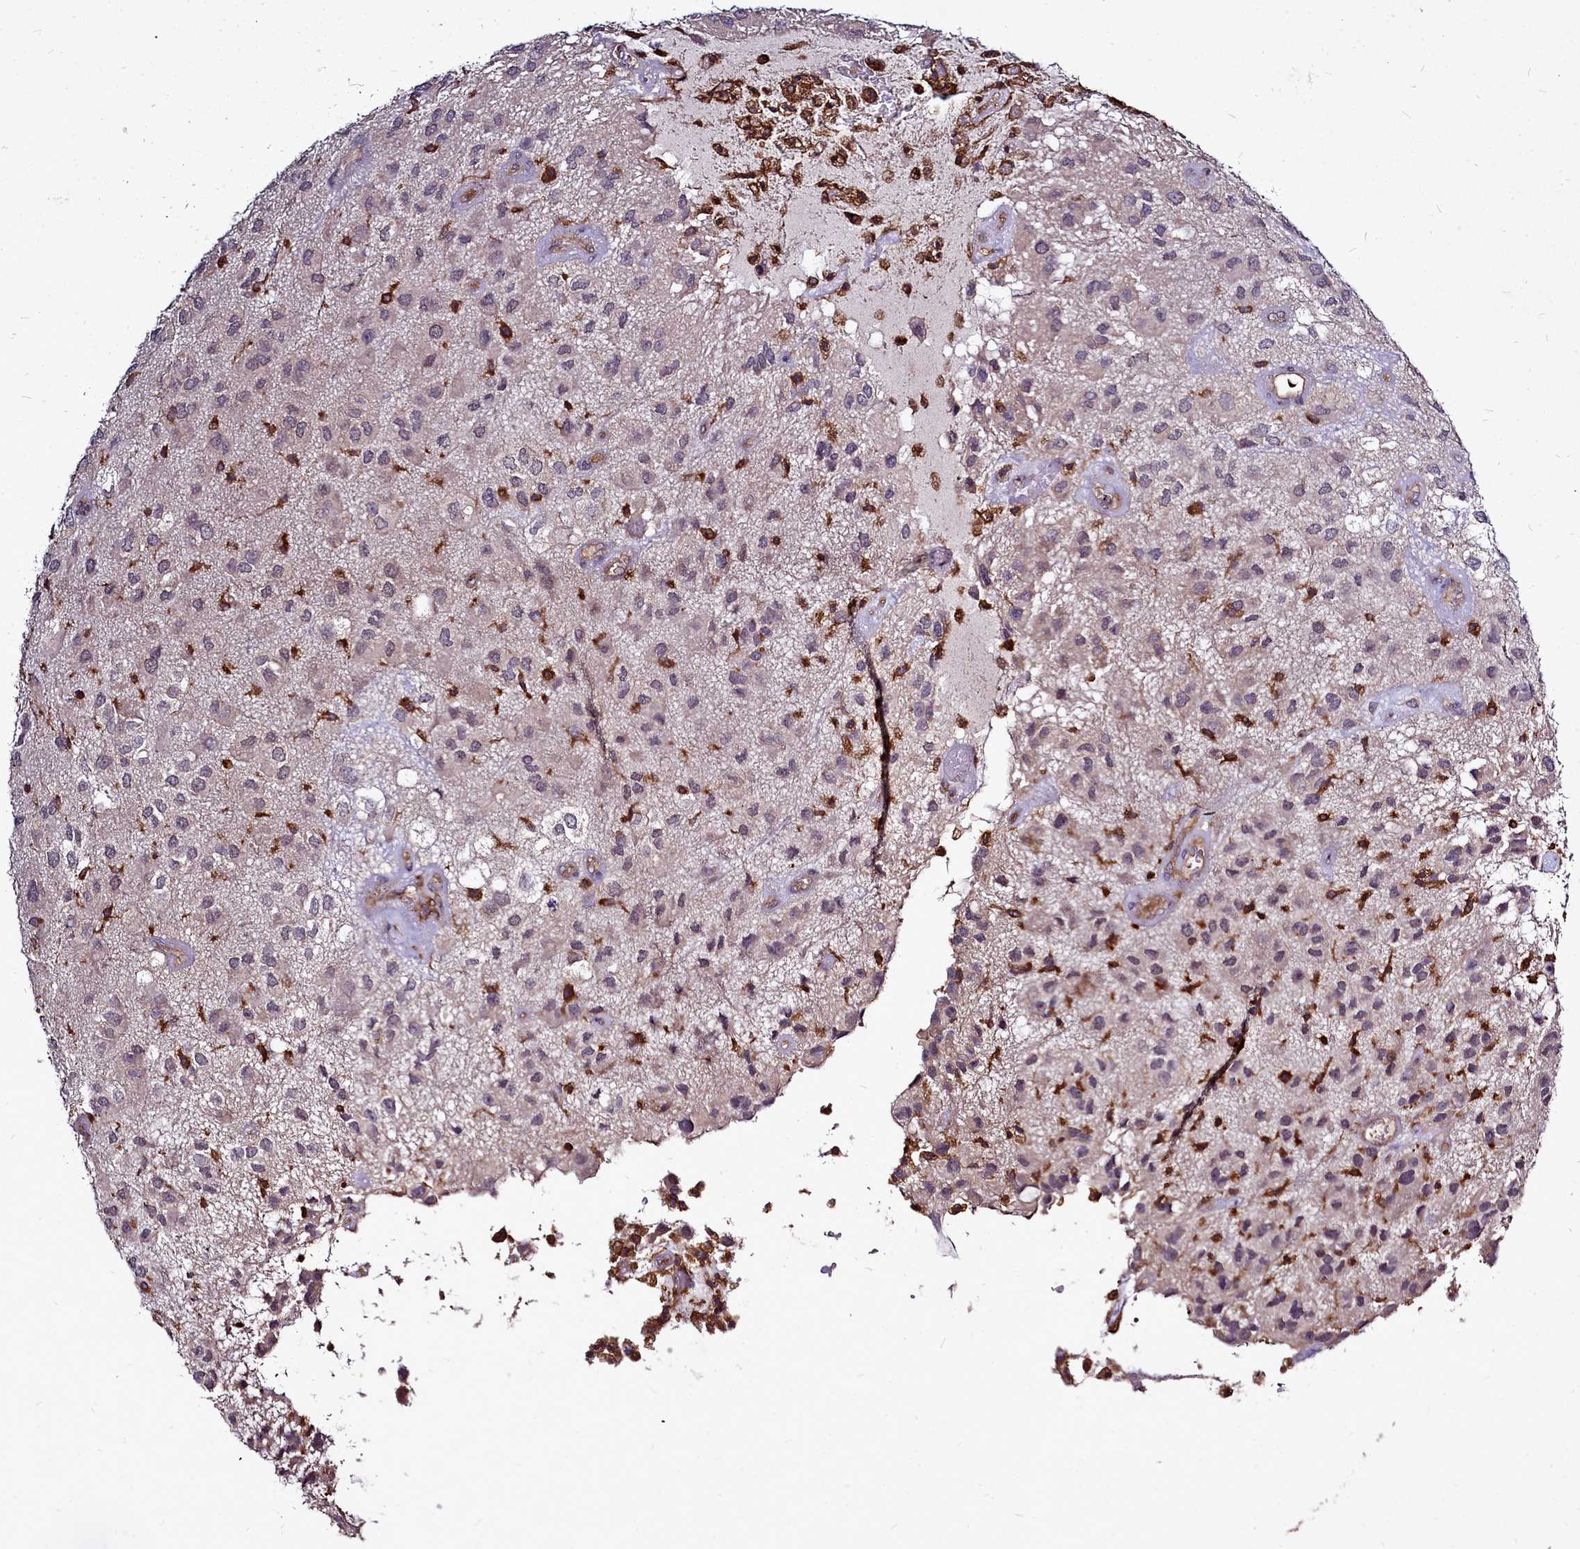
{"staining": {"intensity": "weak", "quantity": "25%-75%", "location": "cytoplasmic/membranous"}, "tissue": "glioma", "cell_type": "Tumor cells", "image_type": "cancer", "snomed": [{"axis": "morphology", "description": "Glioma, malignant, Low grade"}, {"axis": "topography", "description": "Brain"}], "caption": "Immunohistochemistry photomicrograph of malignant glioma (low-grade) stained for a protein (brown), which demonstrates low levels of weak cytoplasmic/membranous positivity in approximately 25%-75% of tumor cells.", "gene": "NCKAP1L", "patient": {"sex": "male", "age": 66}}